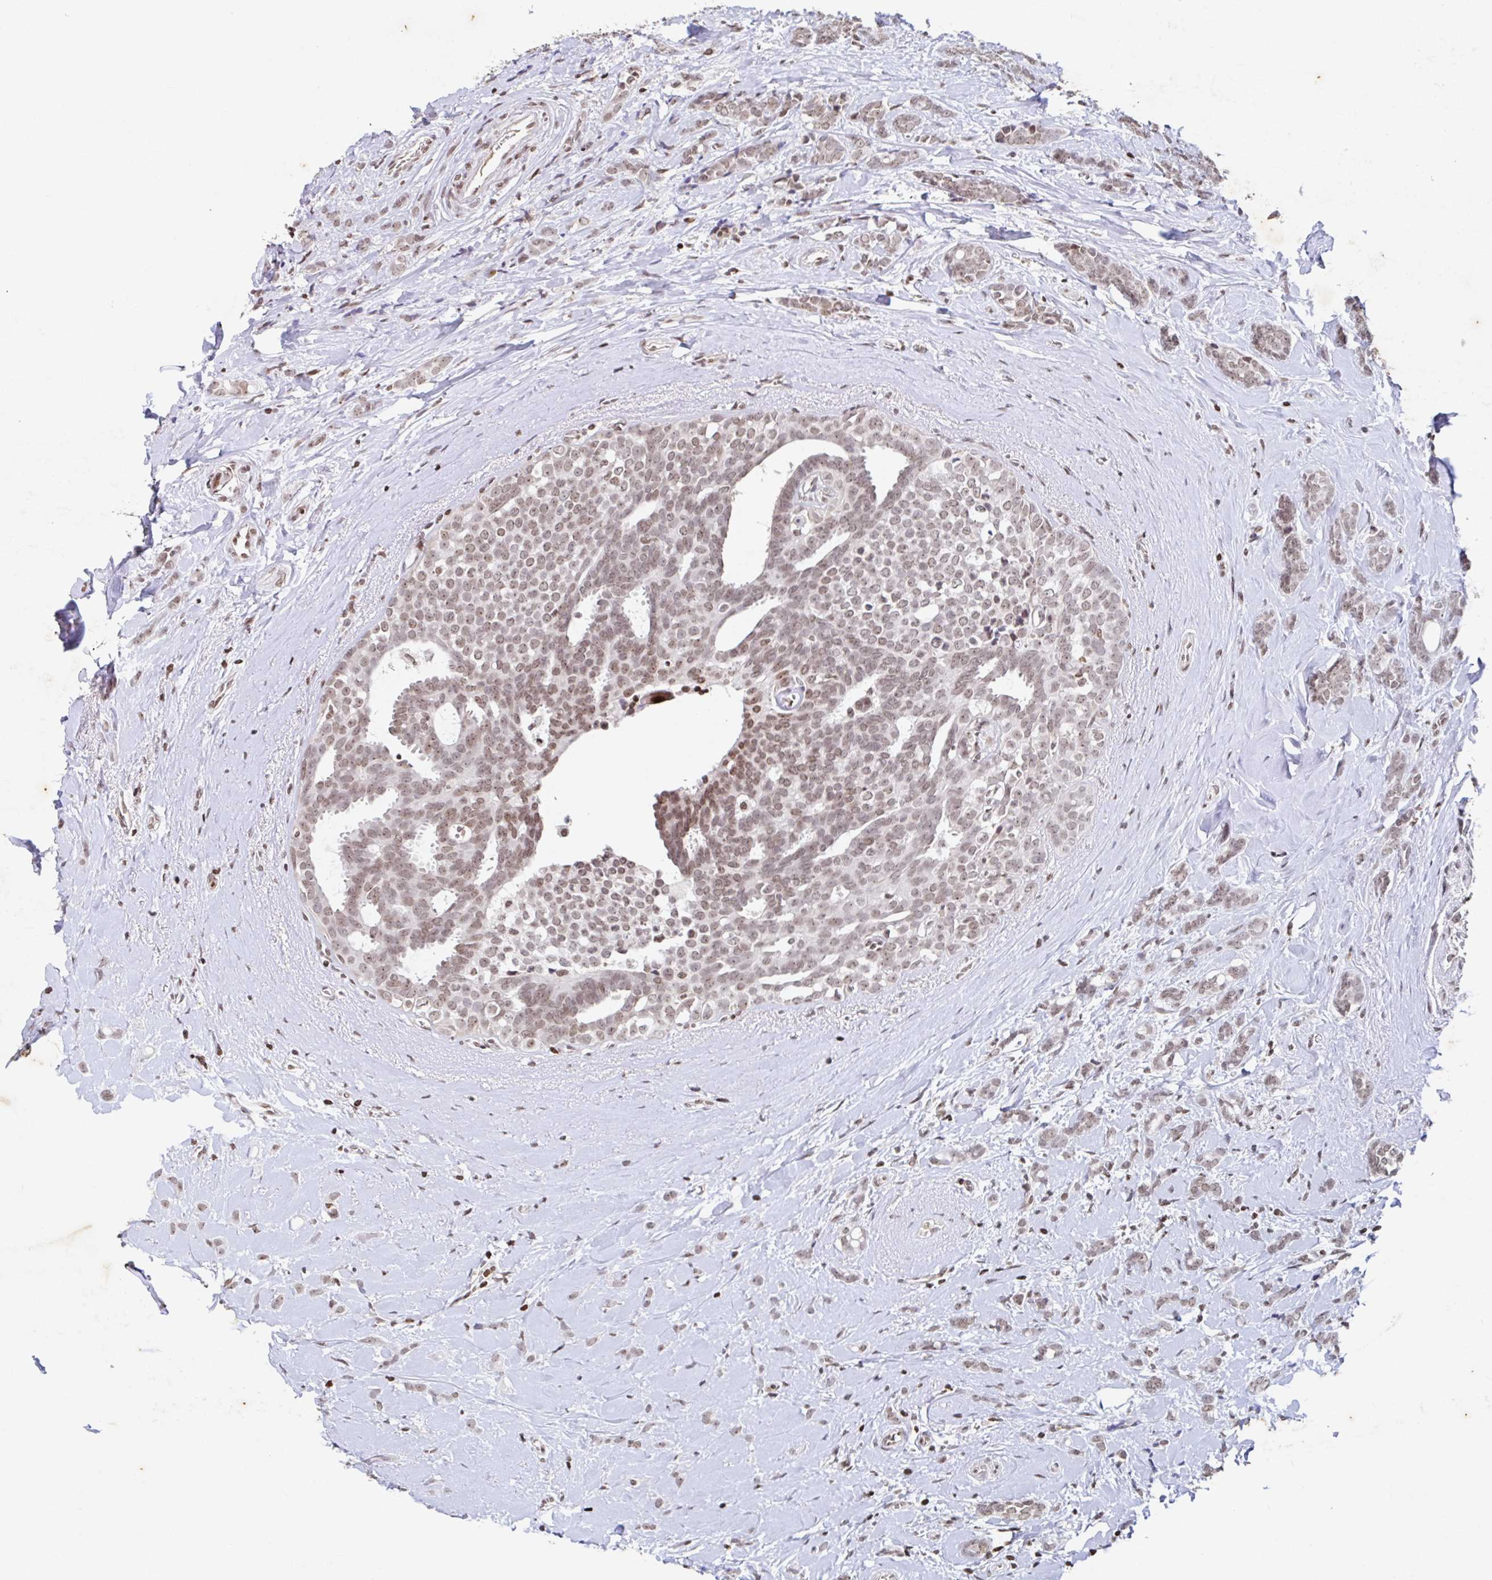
{"staining": {"intensity": "weak", "quantity": ">75%", "location": "nuclear"}, "tissue": "breast cancer", "cell_type": "Tumor cells", "image_type": "cancer", "snomed": [{"axis": "morphology", "description": "Intraductal carcinoma, in situ"}, {"axis": "morphology", "description": "Duct carcinoma"}, {"axis": "morphology", "description": "Lobular carcinoma, in situ"}, {"axis": "topography", "description": "Breast"}], "caption": "Breast cancer (infiltrating ductal carcinoma) was stained to show a protein in brown. There is low levels of weak nuclear expression in approximately >75% of tumor cells. (DAB = brown stain, brightfield microscopy at high magnification).", "gene": "C19orf53", "patient": {"sex": "female", "age": 44}}